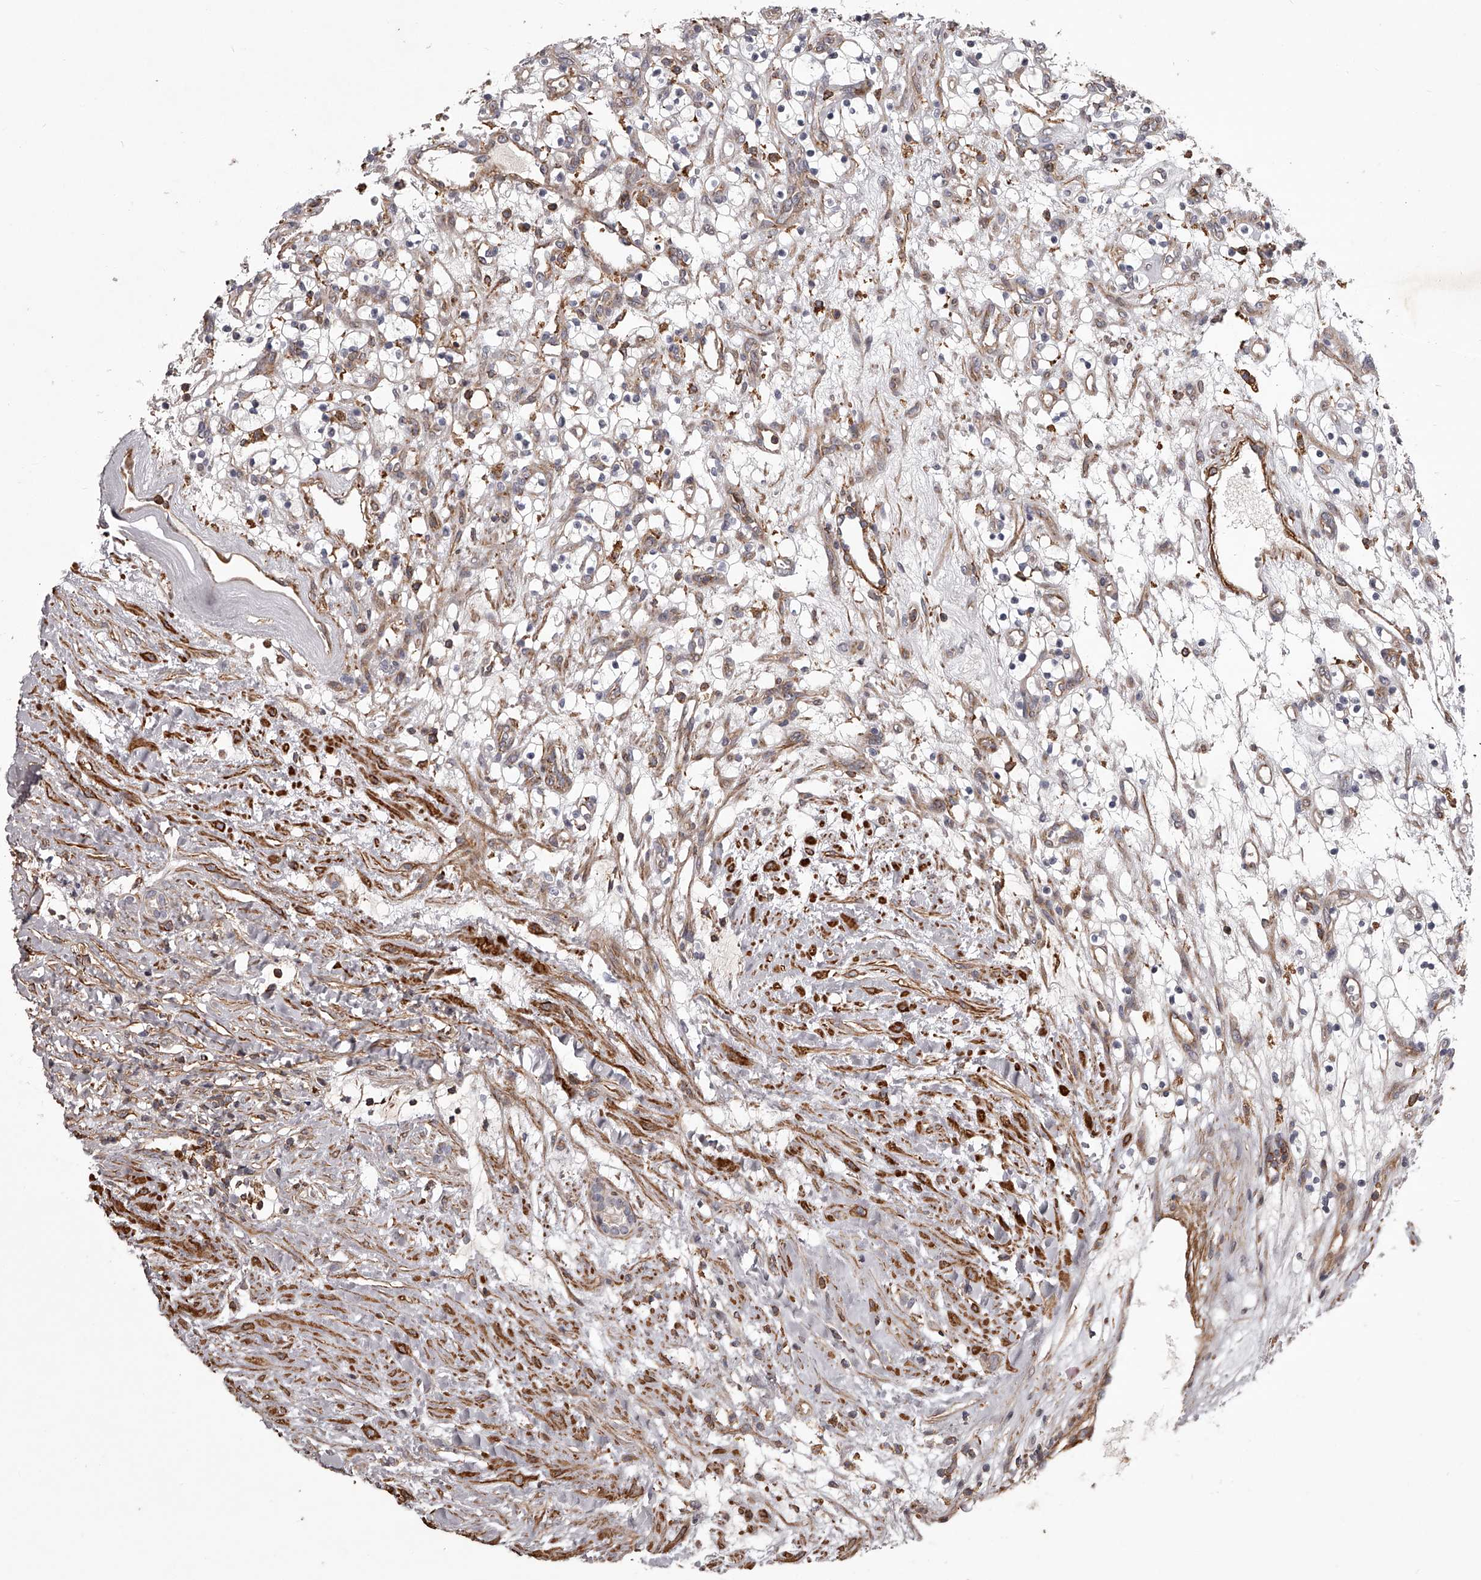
{"staining": {"intensity": "negative", "quantity": "none", "location": "none"}, "tissue": "renal cancer", "cell_type": "Tumor cells", "image_type": "cancer", "snomed": [{"axis": "morphology", "description": "Adenocarcinoma, NOS"}, {"axis": "topography", "description": "Kidney"}], "caption": "Tumor cells are negative for brown protein staining in adenocarcinoma (renal).", "gene": "RRP36", "patient": {"sex": "female", "age": 57}}